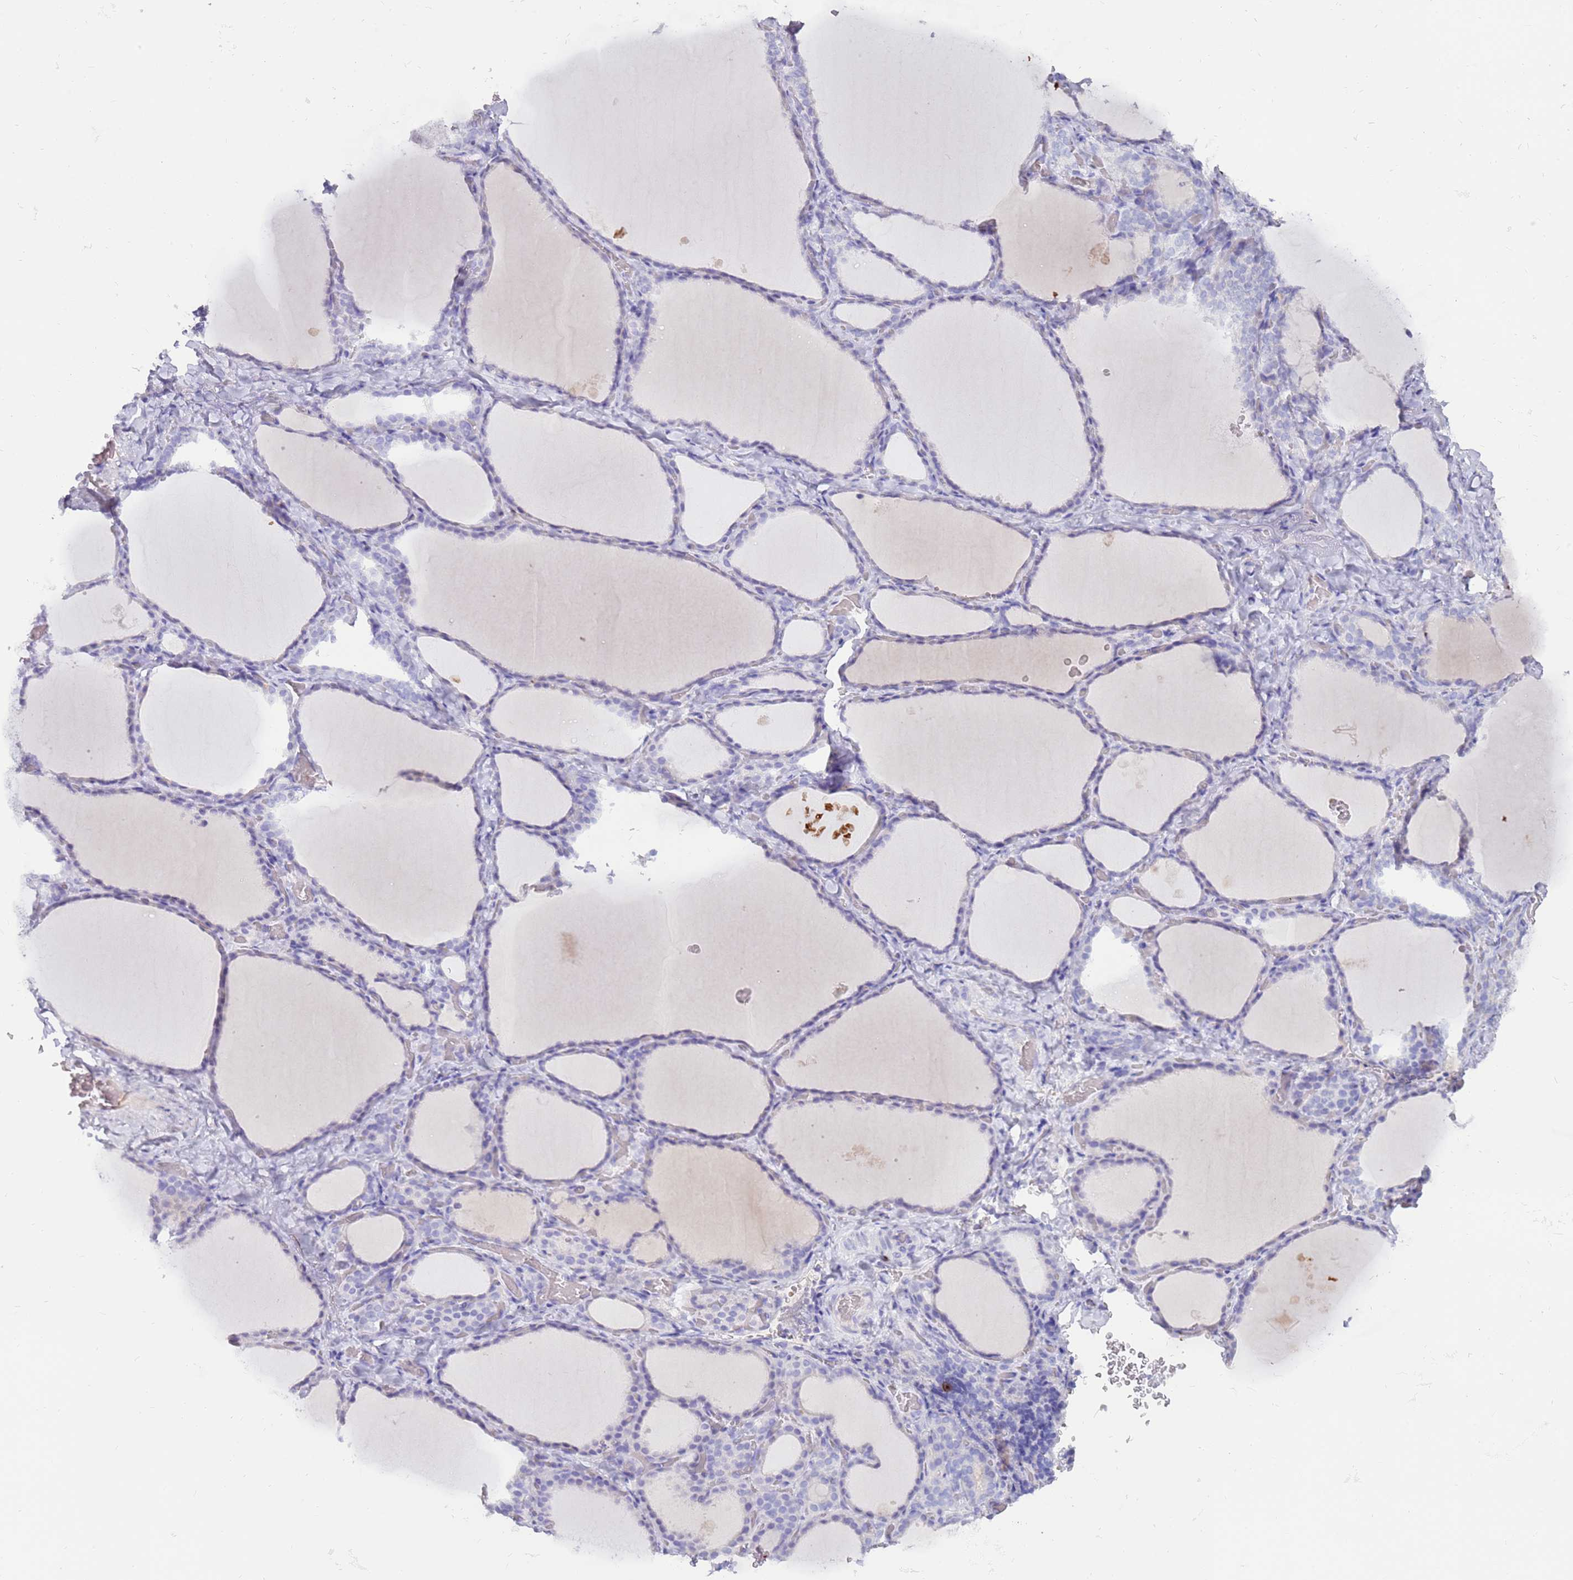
{"staining": {"intensity": "negative", "quantity": "none", "location": "none"}, "tissue": "thyroid gland", "cell_type": "Glandular cells", "image_type": "normal", "snomed": [{"axis": "morphology", "description": "Normal tissue, NOS"}, {"axis": "topography", "description": "Thyroid gland"}], "caption": "Glandular cells show no significant protein staining in unremarkable thyroid gland. (IHC, brightfield microscopy, high magnification).", "gene": "EVPLL", "patient": {"sex": "female", "age": 39}}